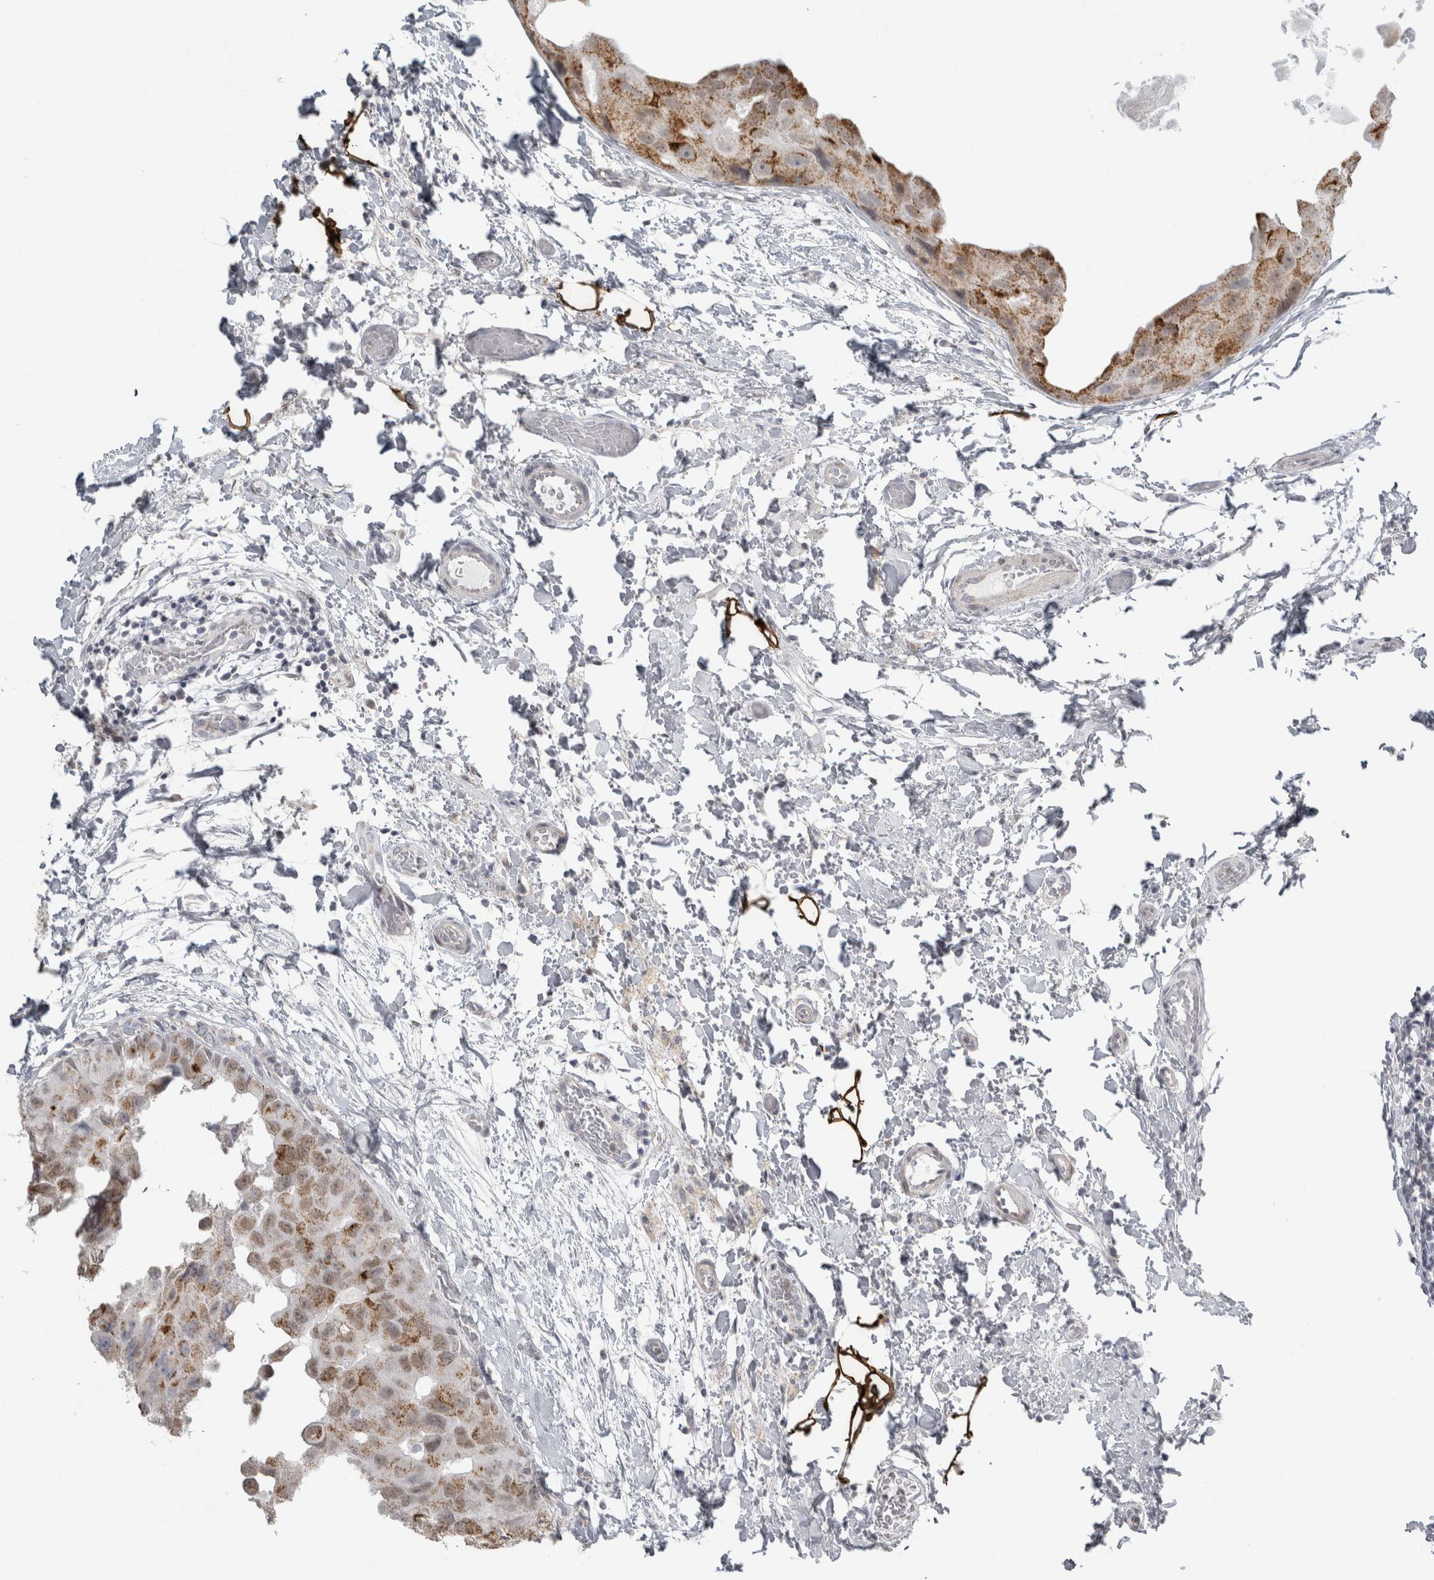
{"staining": {"intensity": "moderate", "quantity": ">75%", "location": "cytoplasmic/membranous"}, "tissue": "breast cancer", "cell_type": "Tumor cells", "image_type": "cancer", "snomed": [{"axis": "morphology", "description": "Duct carcinoma"}, {"axis": "topography", "description": "Breast"}], "caption": "A high-resolution histopathology image shows immunohistochemistry (IHC) staining of breast intraductal carcinoma, which reveals moderate cytoplasmic/membranous staining in about >75% of tumor cells.", "gene": "PLIN1", "patient": {"sex": "female", "age": 62}}